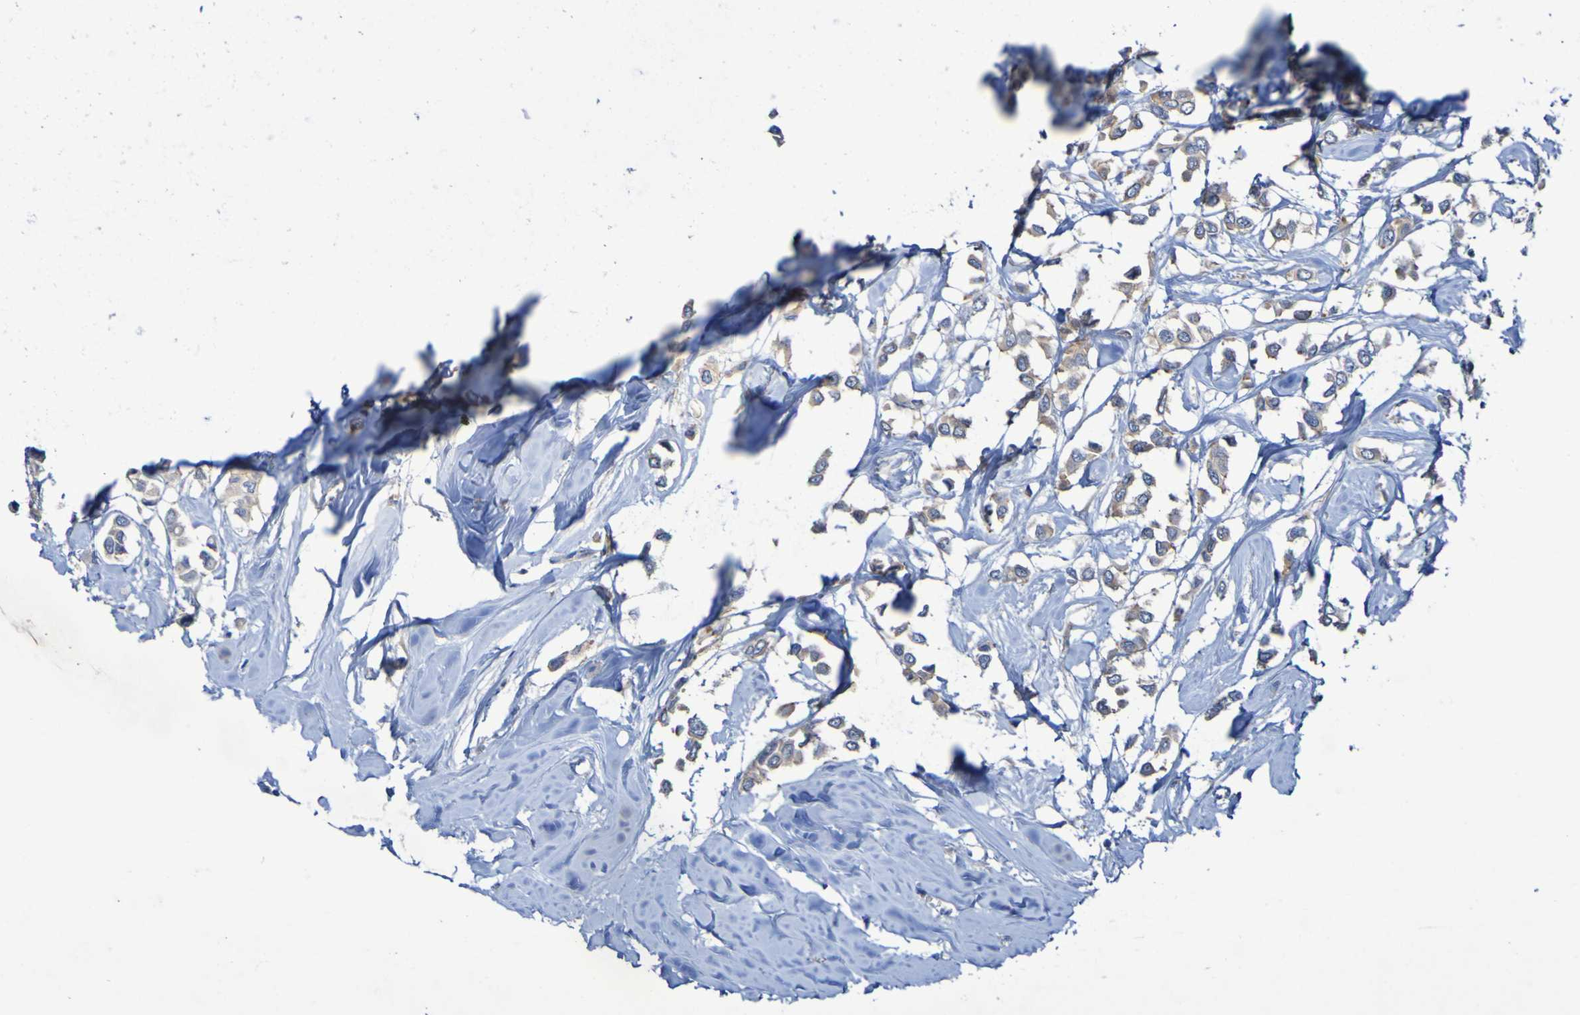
{"staining": {"intensity": "weak", "quantity": ">75%", "location": "cytoplasmic/membranous"}, "tissue": "breast cancer", "cell_type": "Tumor cells", "image_type": "cancer", "snomed": [{"axis": "morphology", "description": "Lobular carcinoma"}, {"axis": "topography", "description": "Breast"}], "caption": "Lobular carcinoma (breast) stained for a protein exhibits weak cytoplasmic/membranous positivity in tumor cells.", "gene": "ARHGEF16", "patient": {"sex": "female", "age": 51}}